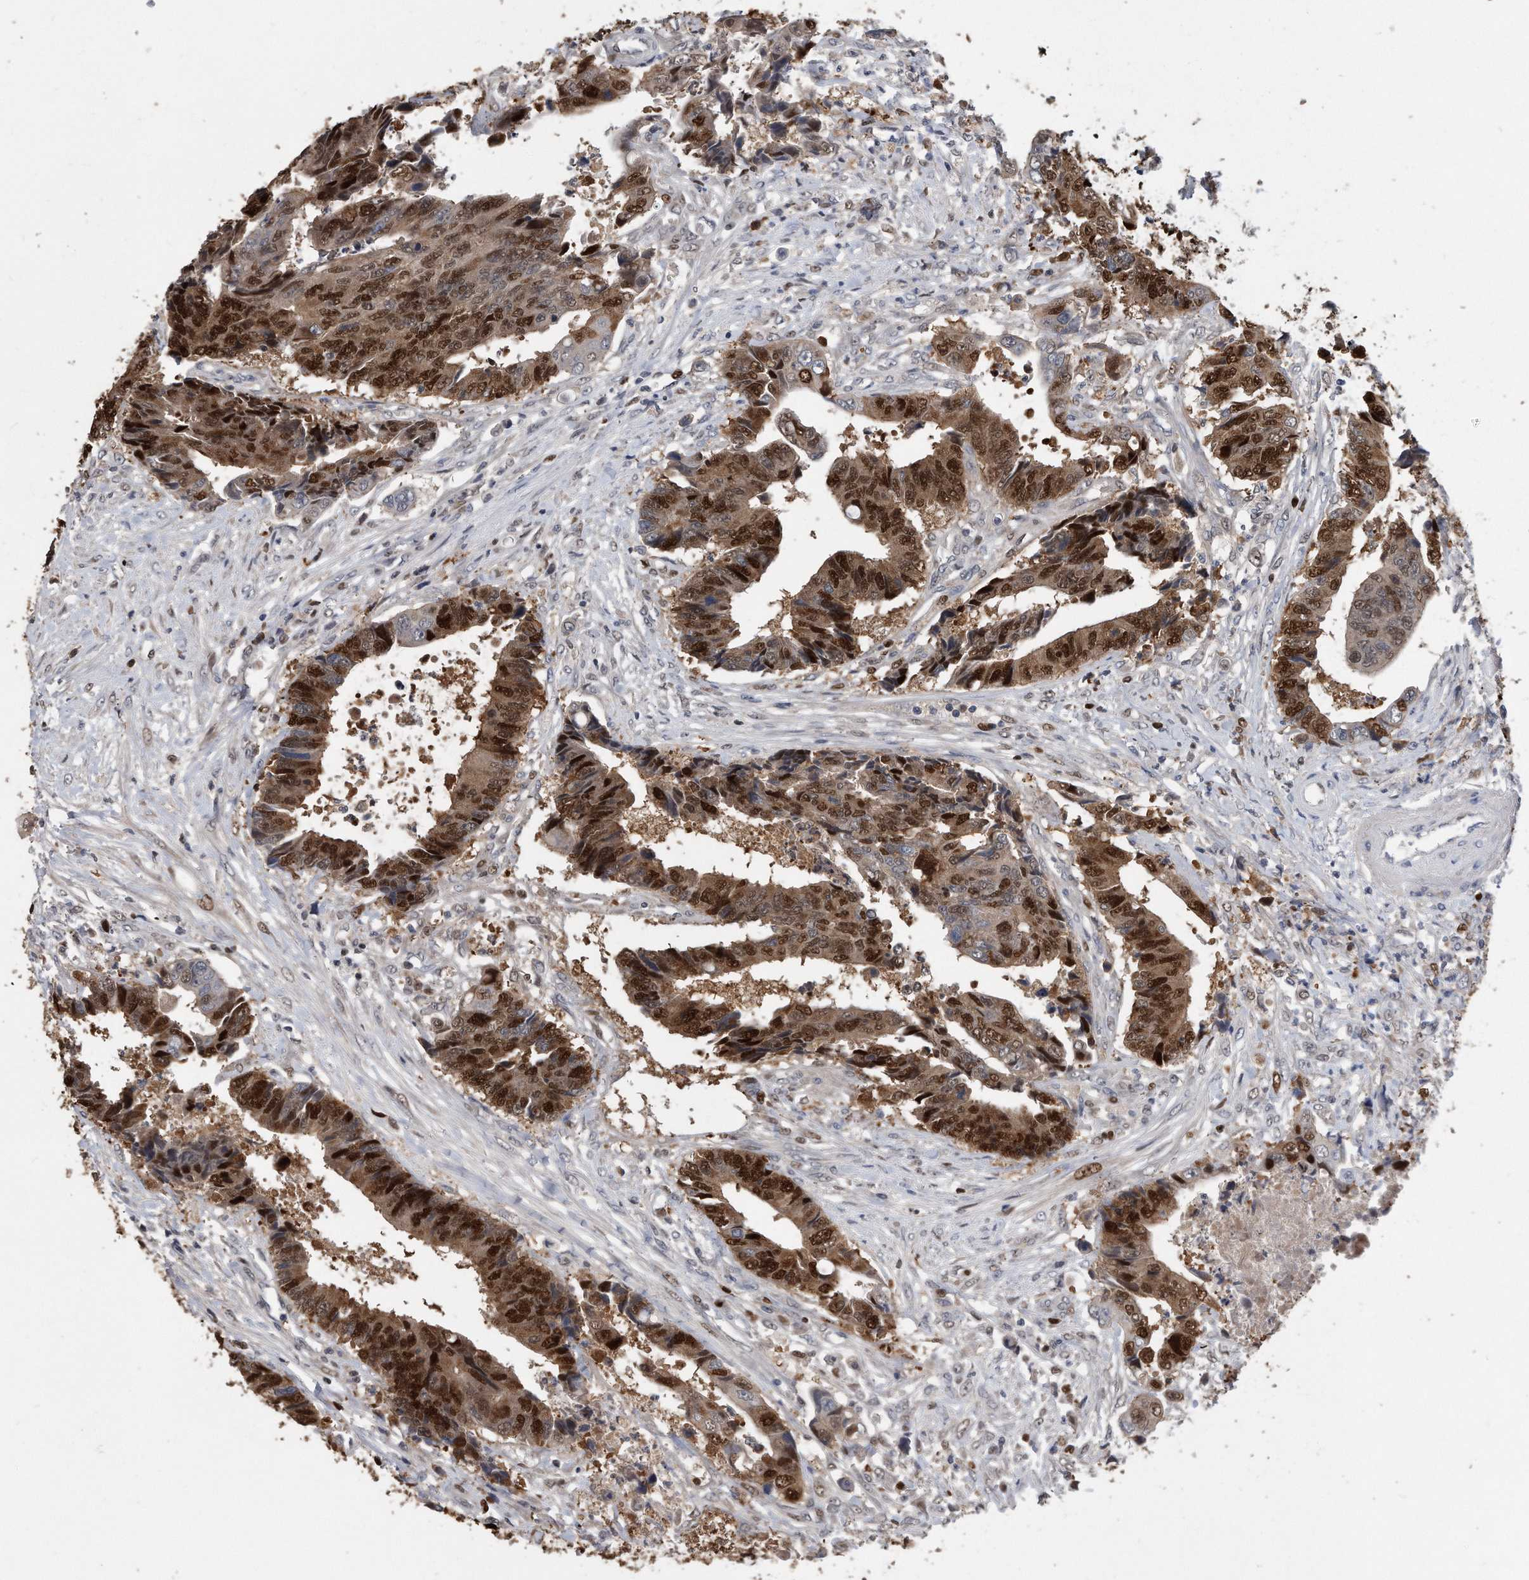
{"staining": {"intensity": "strong", "quantity": ">75%", "location": "cytoplasmic/membranous,nuclear"}, "tissue": "colorectal cancer", "cell_type": "Tumor cells", "image_type": "cancer", "snomed": [{"axis": "morphology", "description": "Adenocarcinoma, NOS"}, {"axis": "topography", "description": "Rectum"}], "caption": "Immunohistochemistry (IHC) photomicrograph of neoplastic tissue: human colorectal cancer stained using IHC exhibits high levels of strong protein expression localized specifically in the cytoplasmic/membranous and nuclear of tumor cells, appearing as a cytoplasmic/membranous and nuclear brown color.", "gene": "PCNA", "patient": {"sex": "male", "age": 84}}